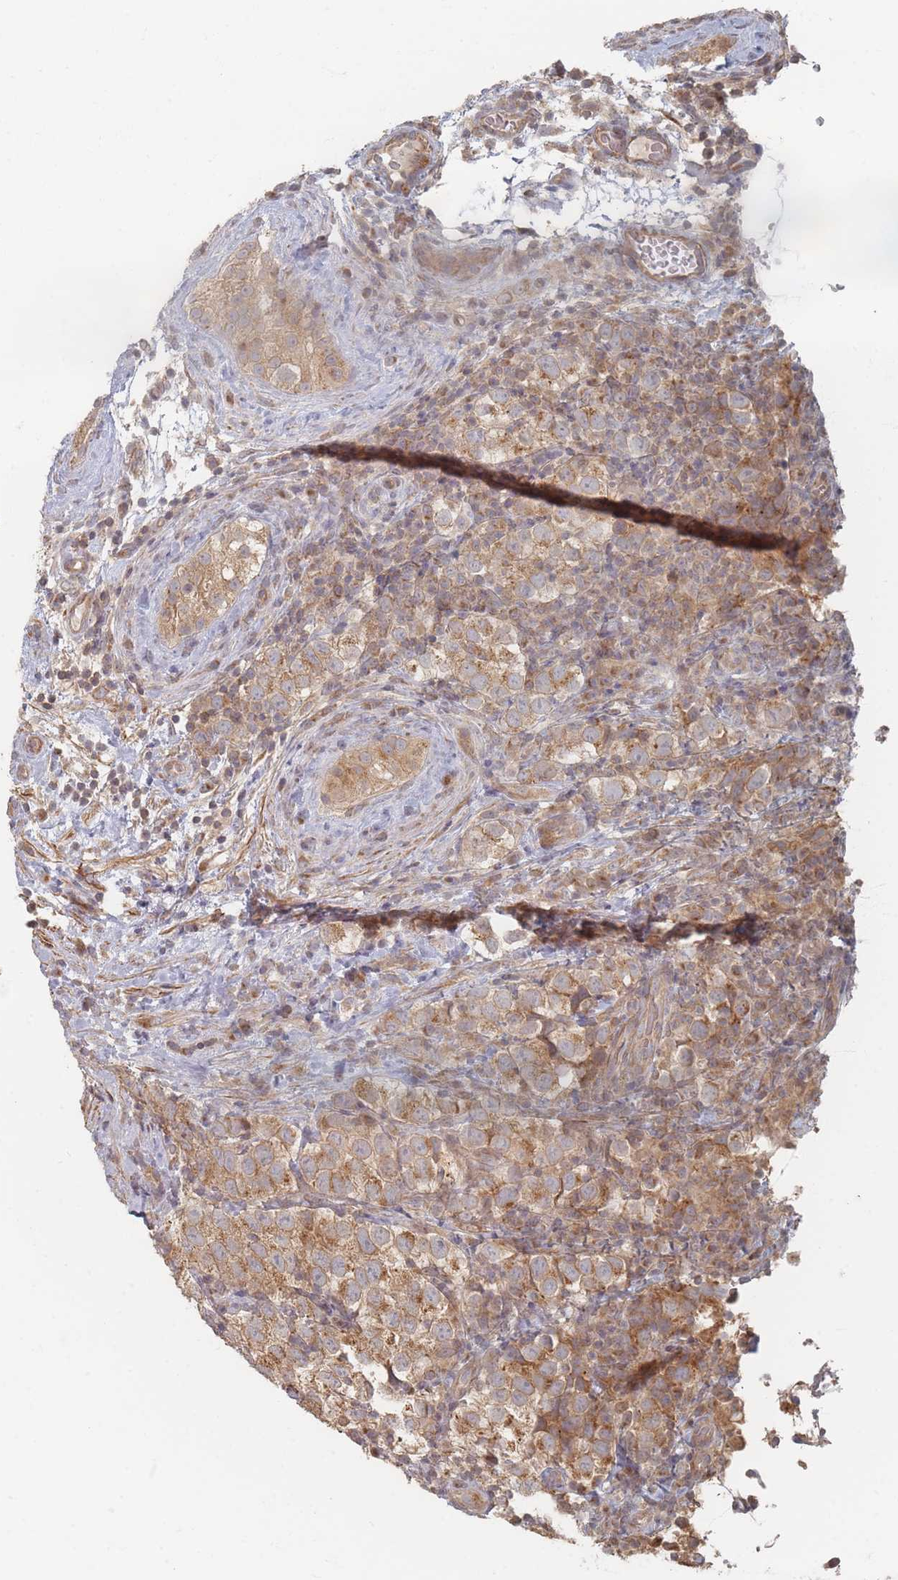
{"staining": {"intensity": "moderate", "quantity": ">75%", "location": "cytoplasmic/membranous"}, "tissue": "testis cancer", "cell_type": "Tumor cells", "image_type": "cancer", "snomed": [{"axis": "morphology", "description": "Seminoma, NOS"}, {"axis": "topography", "description": "Testis"}], "caption": "Seminoma (testis) tissue reveals moderate cytoplasmic/membranous positivity in about >75% of tumor cells, visualized by immunohistochemistry.", "gene": "GLE1", "patient": {"sex": "male", "age": 34}}